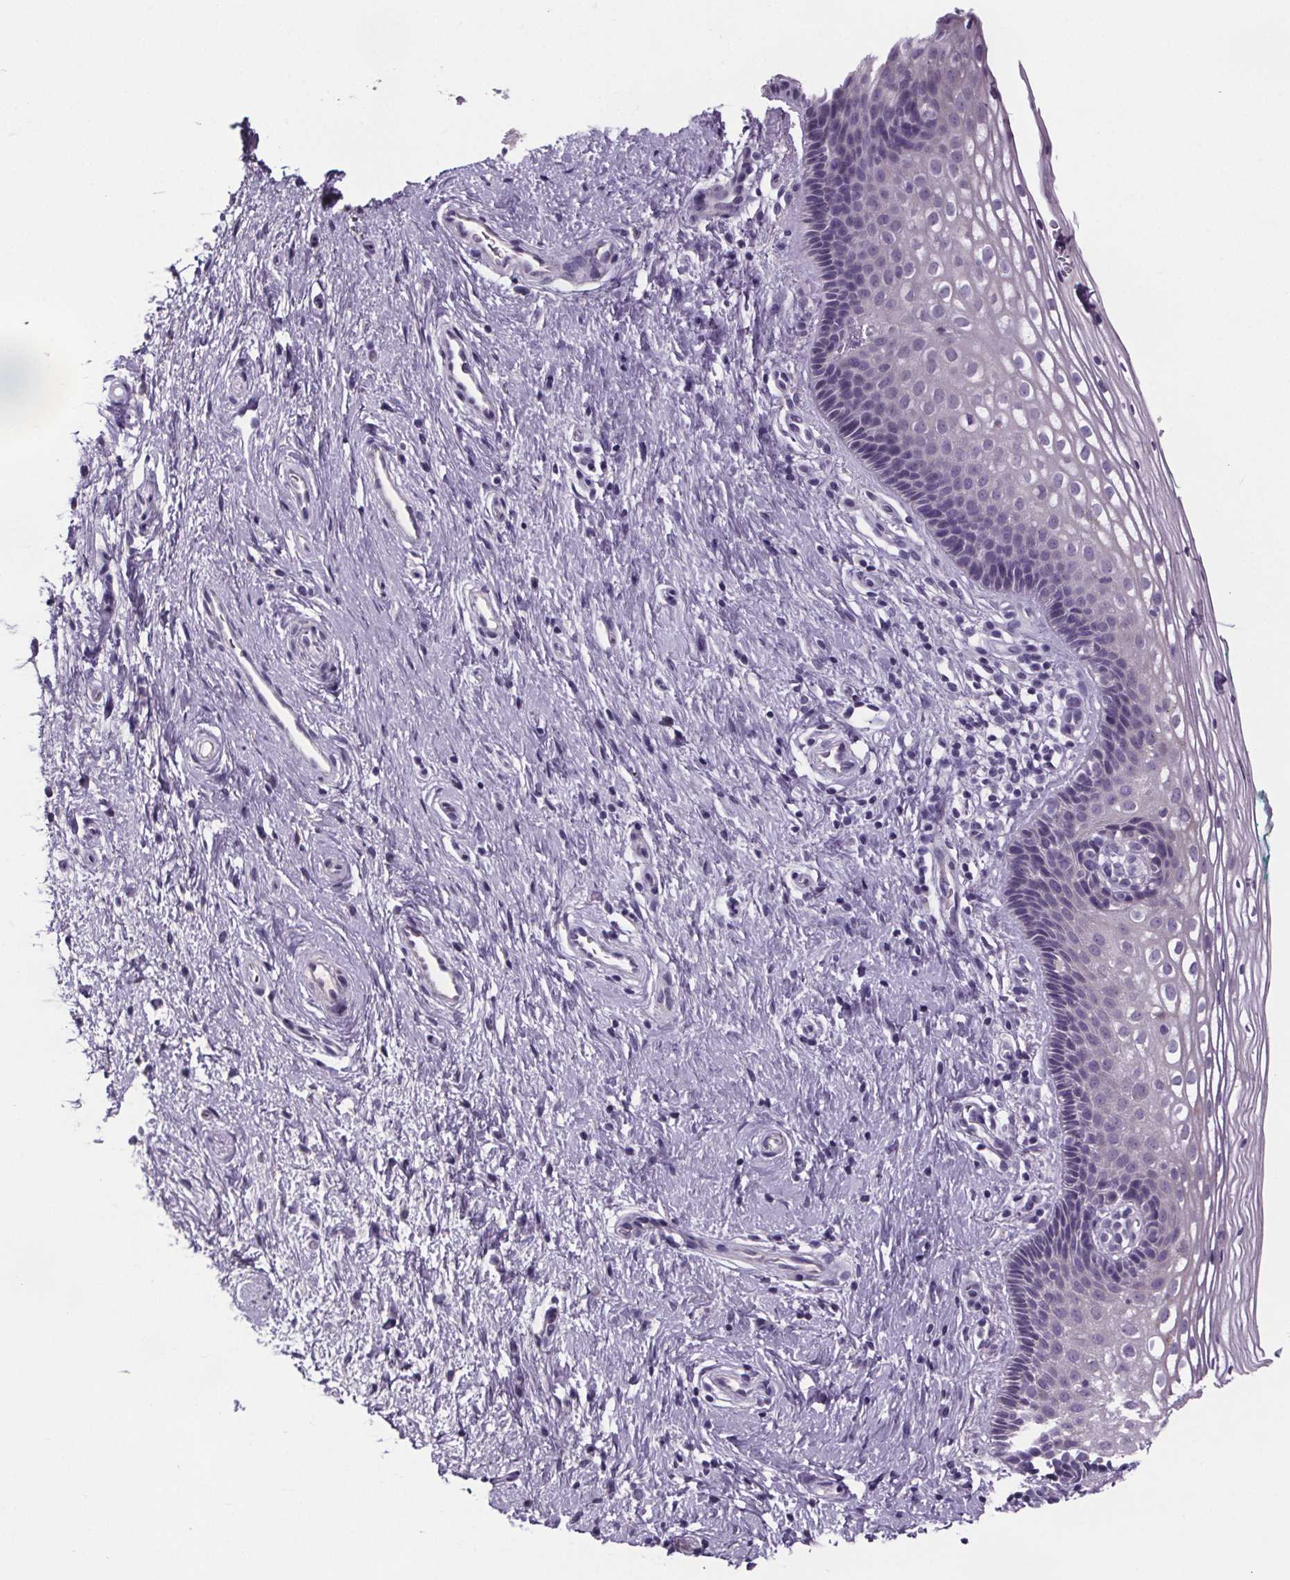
{"staining": {"intensity": "negative", "quantity": "none", "location": "none"}, "tissue": "cervix", "cell_type": "Glandular cells", "image_type": "normal", "snomed": [{"axis": "morphology", "description": "Normal tissue, NOS"}, {"axis": "topography", "description": "Cervix"}], "caption": "This photomicrograph is of normal cervix stained with IHC to label a protein in brown with the nuclei are counter-stained blue. There is no expression in glandular cells.", "gene": "CUBN", "patient": {"sex": "female", "age": 34}}